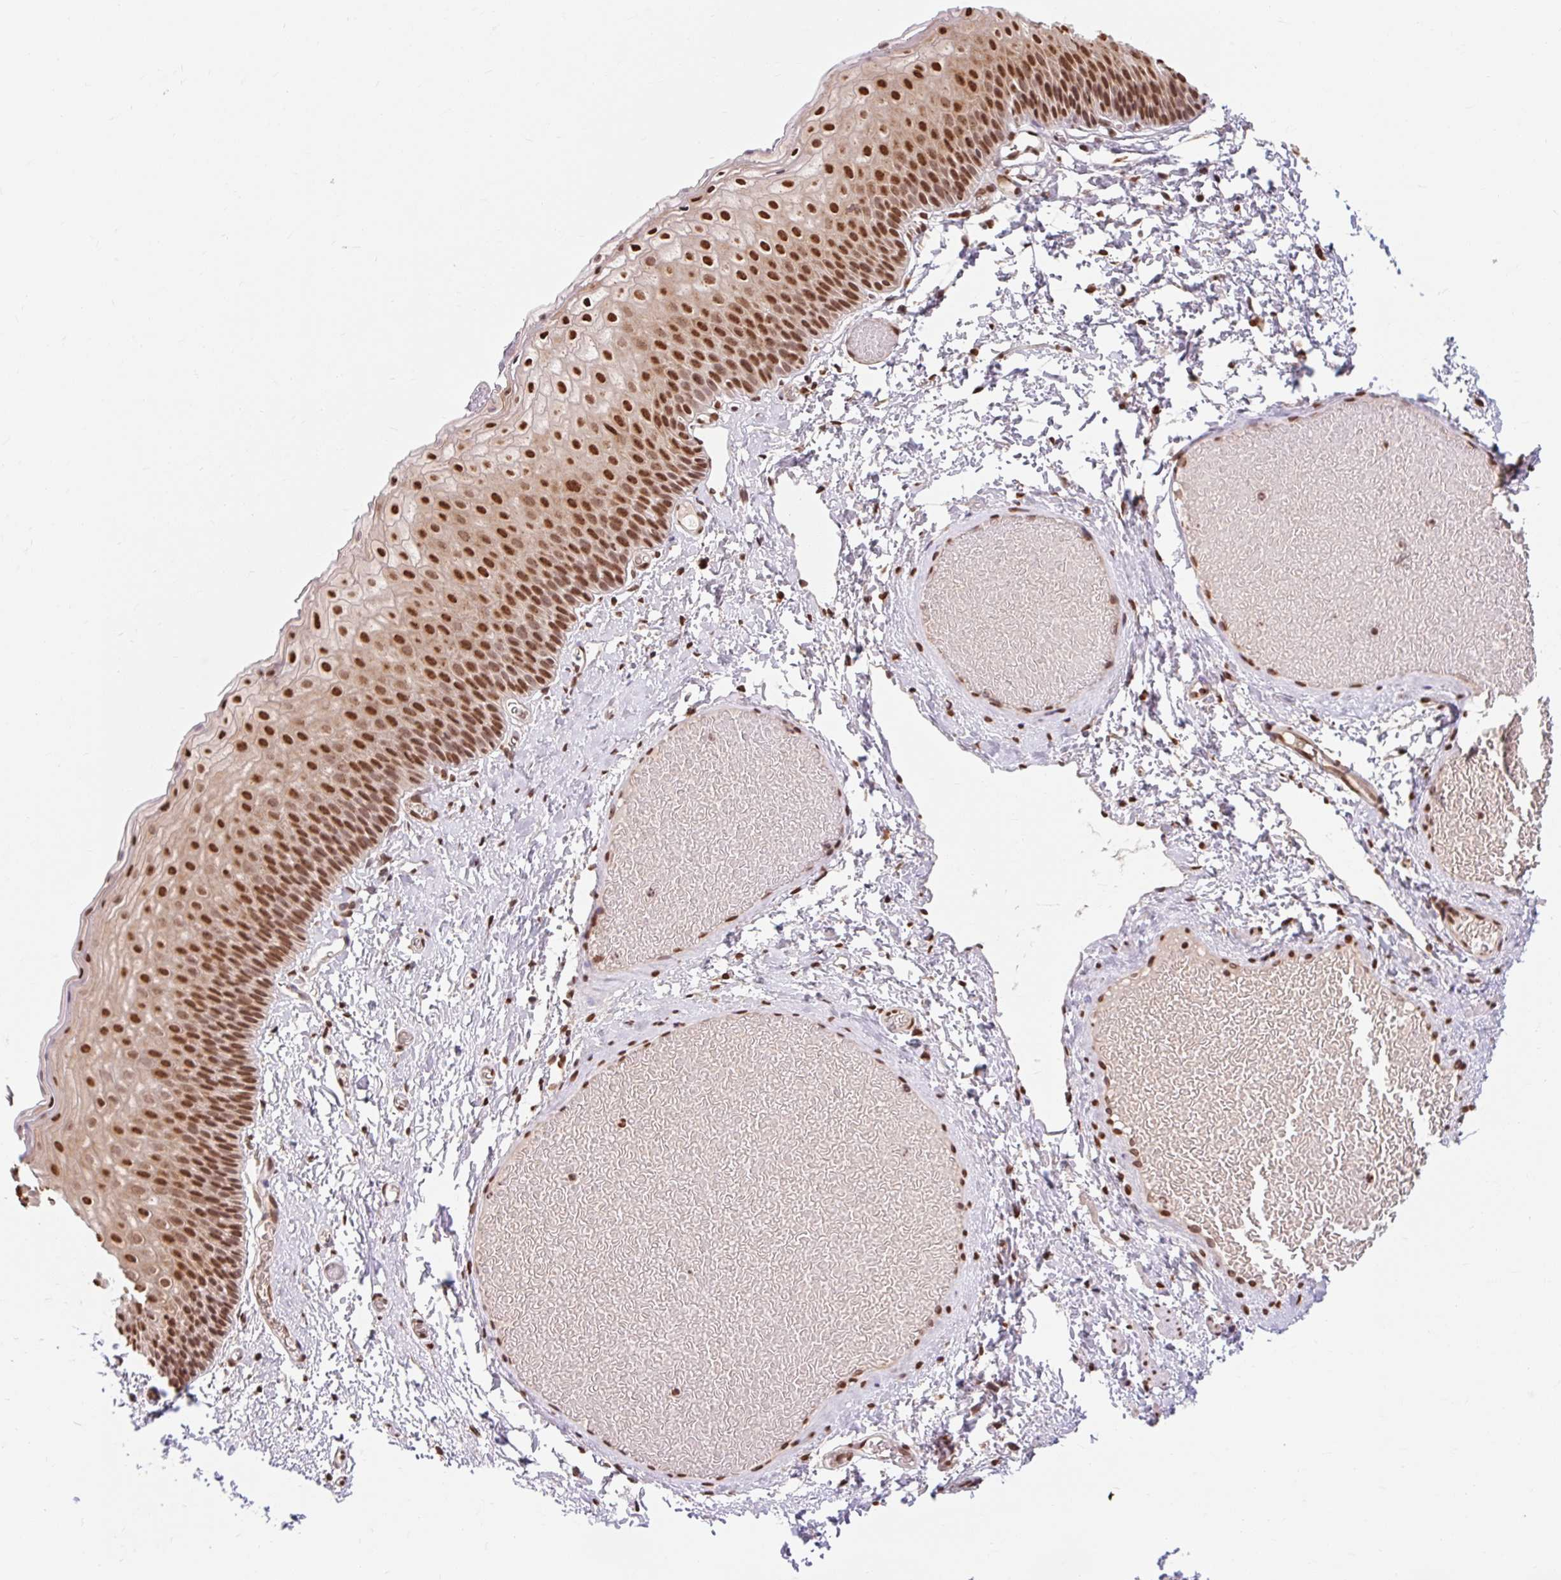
{"staining": {"intensity": "strong", "quantity": ">75%", "location": "nuclear"}, "tissue": "skin", "cell_type": "Epidermal cells", "image_type": "normal", "snomed": [{"axis": "morphology", "description": "Normal tissue, NOS"}, {"axis": "topography", "description": "Anal"}], "caption": "Epidermal cells exhibit strong nuclear expression in approximately >75% of cells in benign skin.", "gene": "BICRA", "patient": {"sex": "female", "age": 40}}